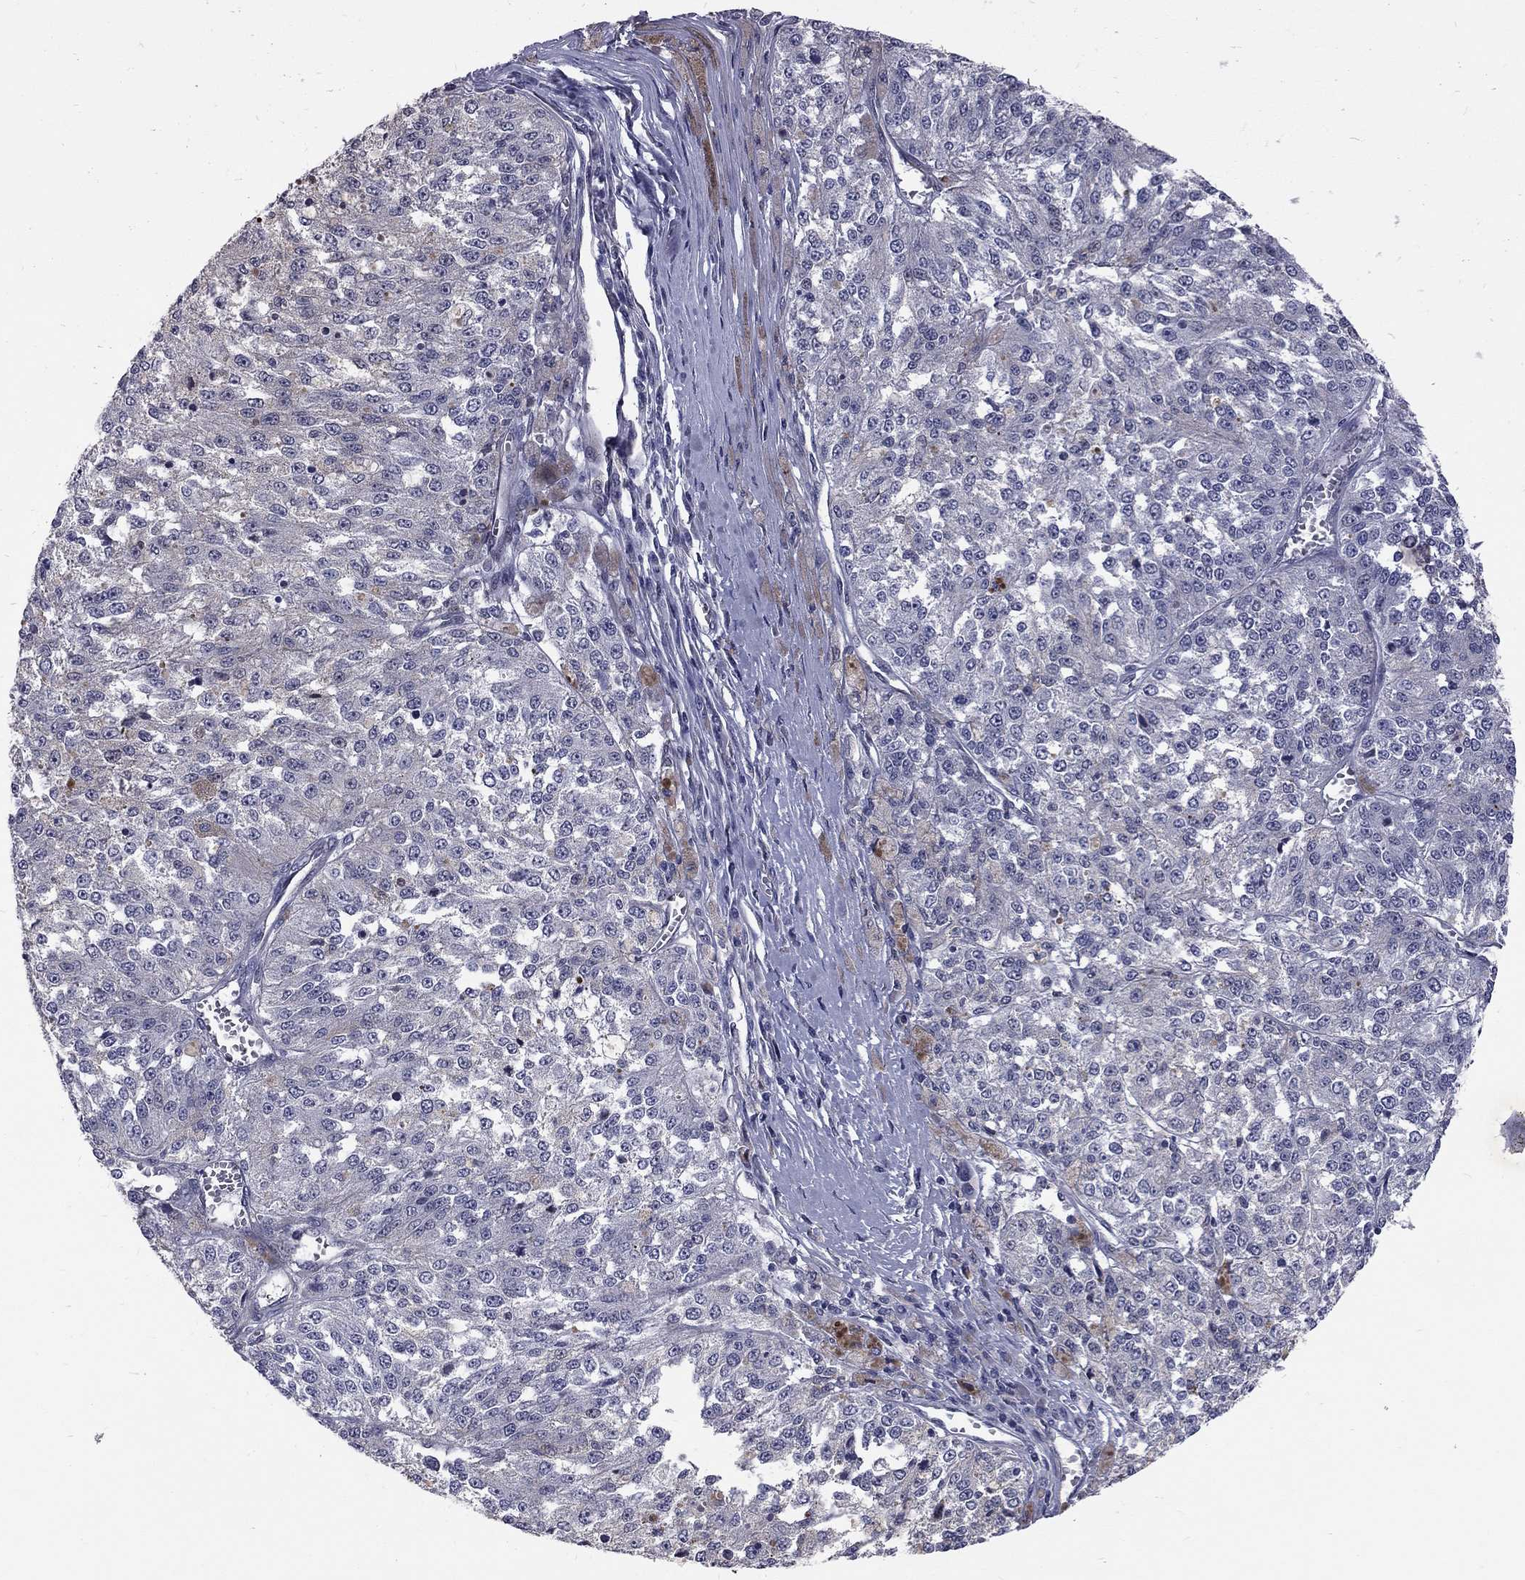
{"staining": {"intensity": "negative", "quantity": "none", "location": "none"}, "tissue": "melanoma", "cell_type": "Tumor cells", "image_type": "cancer", "snomed": [{"axis": "morphology", "description": "Malignant melanoma, Metastatic site"}, {"axis": "topography", "description": "Lymph node"}], "caption": "Tumor cells are negative for brown protein staining in melanoma. (DAB immunohistochemistry with hematoxylin counter stain).", "gene": "GJB4", "patient": {"sex": "female", "age": 64}}